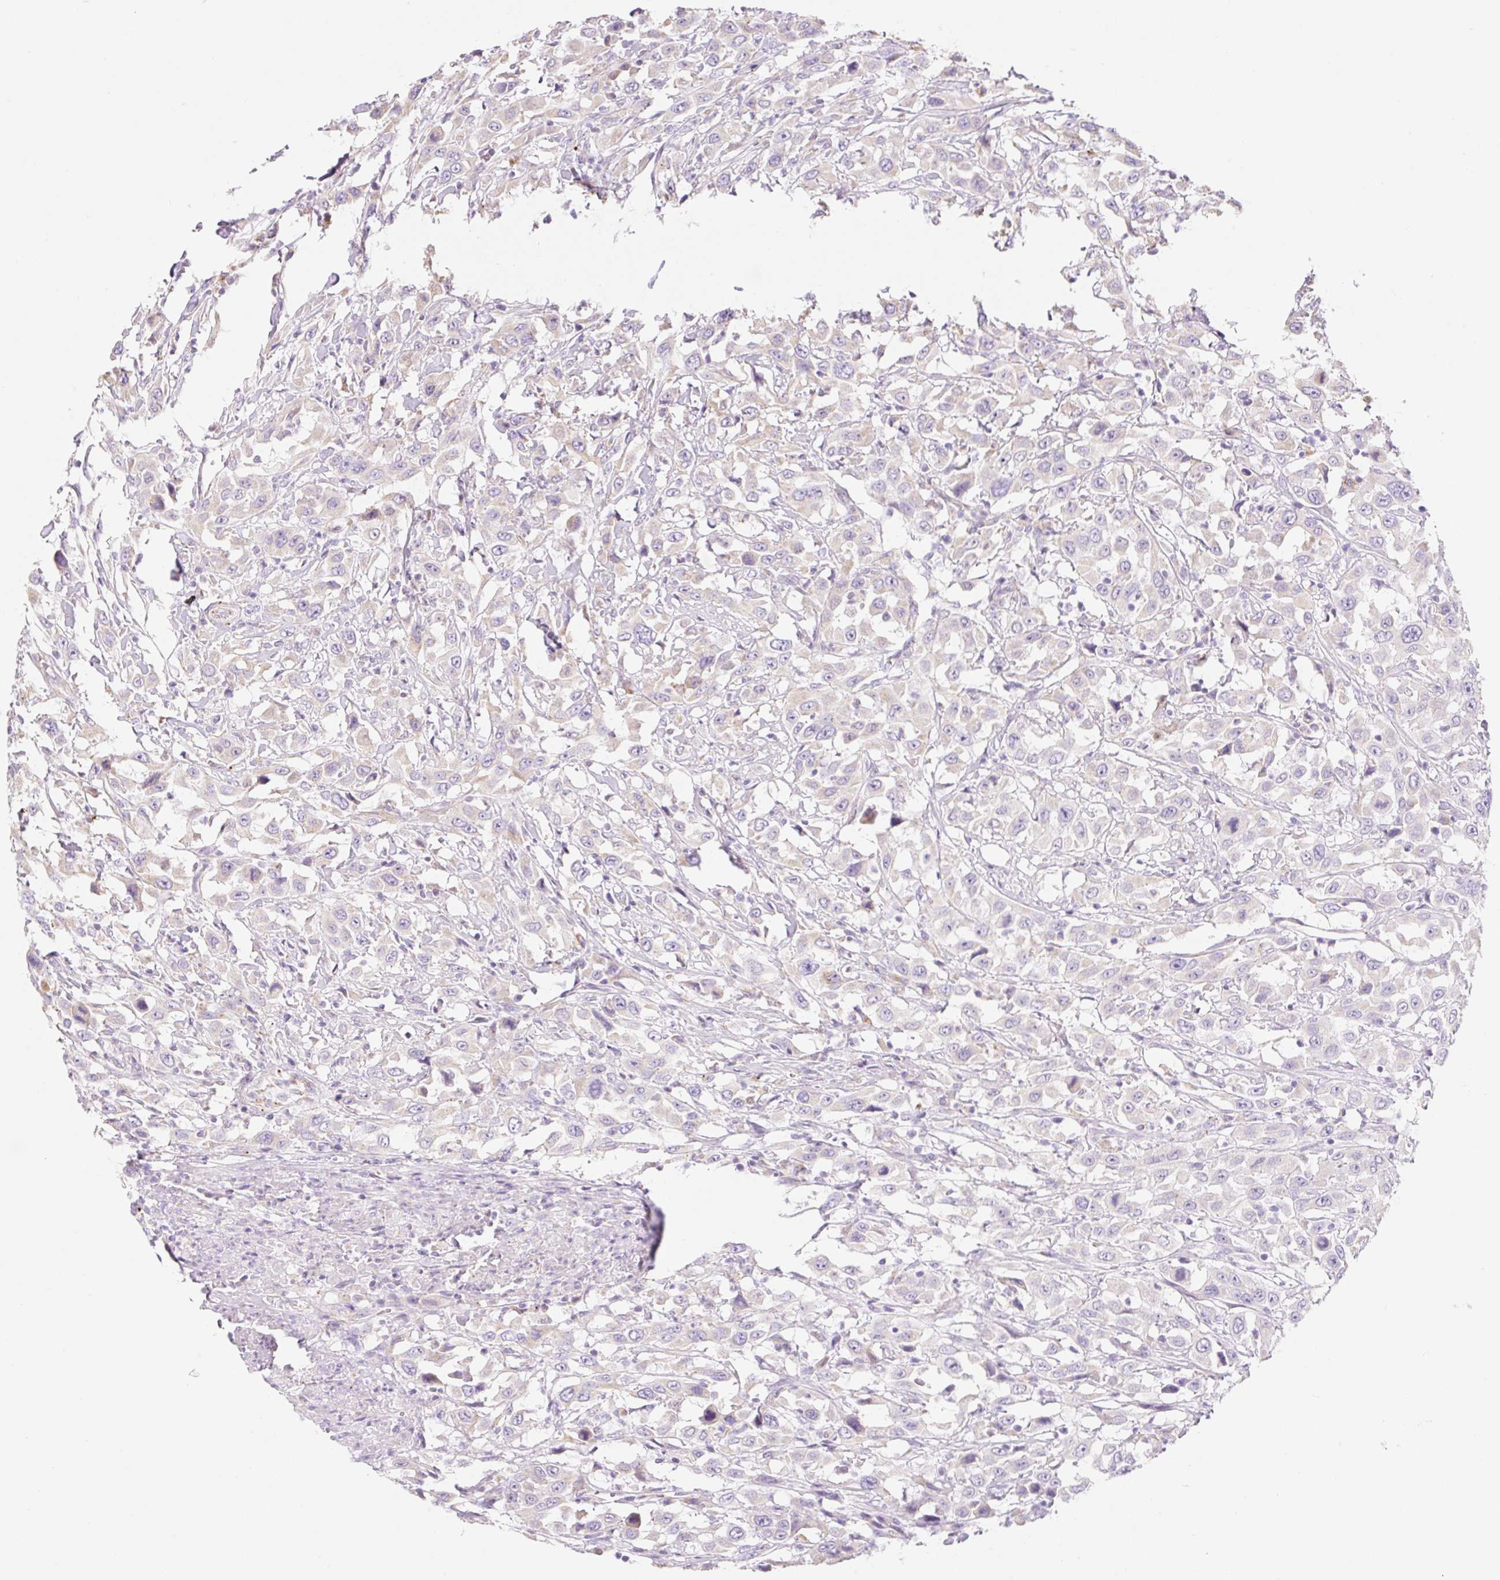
{"staining": {"intensity": "negative", "quantity": "none", "location": "none"}, "tissue": "urothelial cancer", "cell_type": "Tumor cells", "image_type": "cancer", "snomed": [{"axis": "morphology", "description": "Urothelial carcinoma, High grade"}, {"axis": "topography", "description": "Urinary bladder"}], "caption": "Tumor cells show no significant staining in urothelial cancer.", "gene": "CLEC3A", "patient": {"sex": "male", "age": 61}}